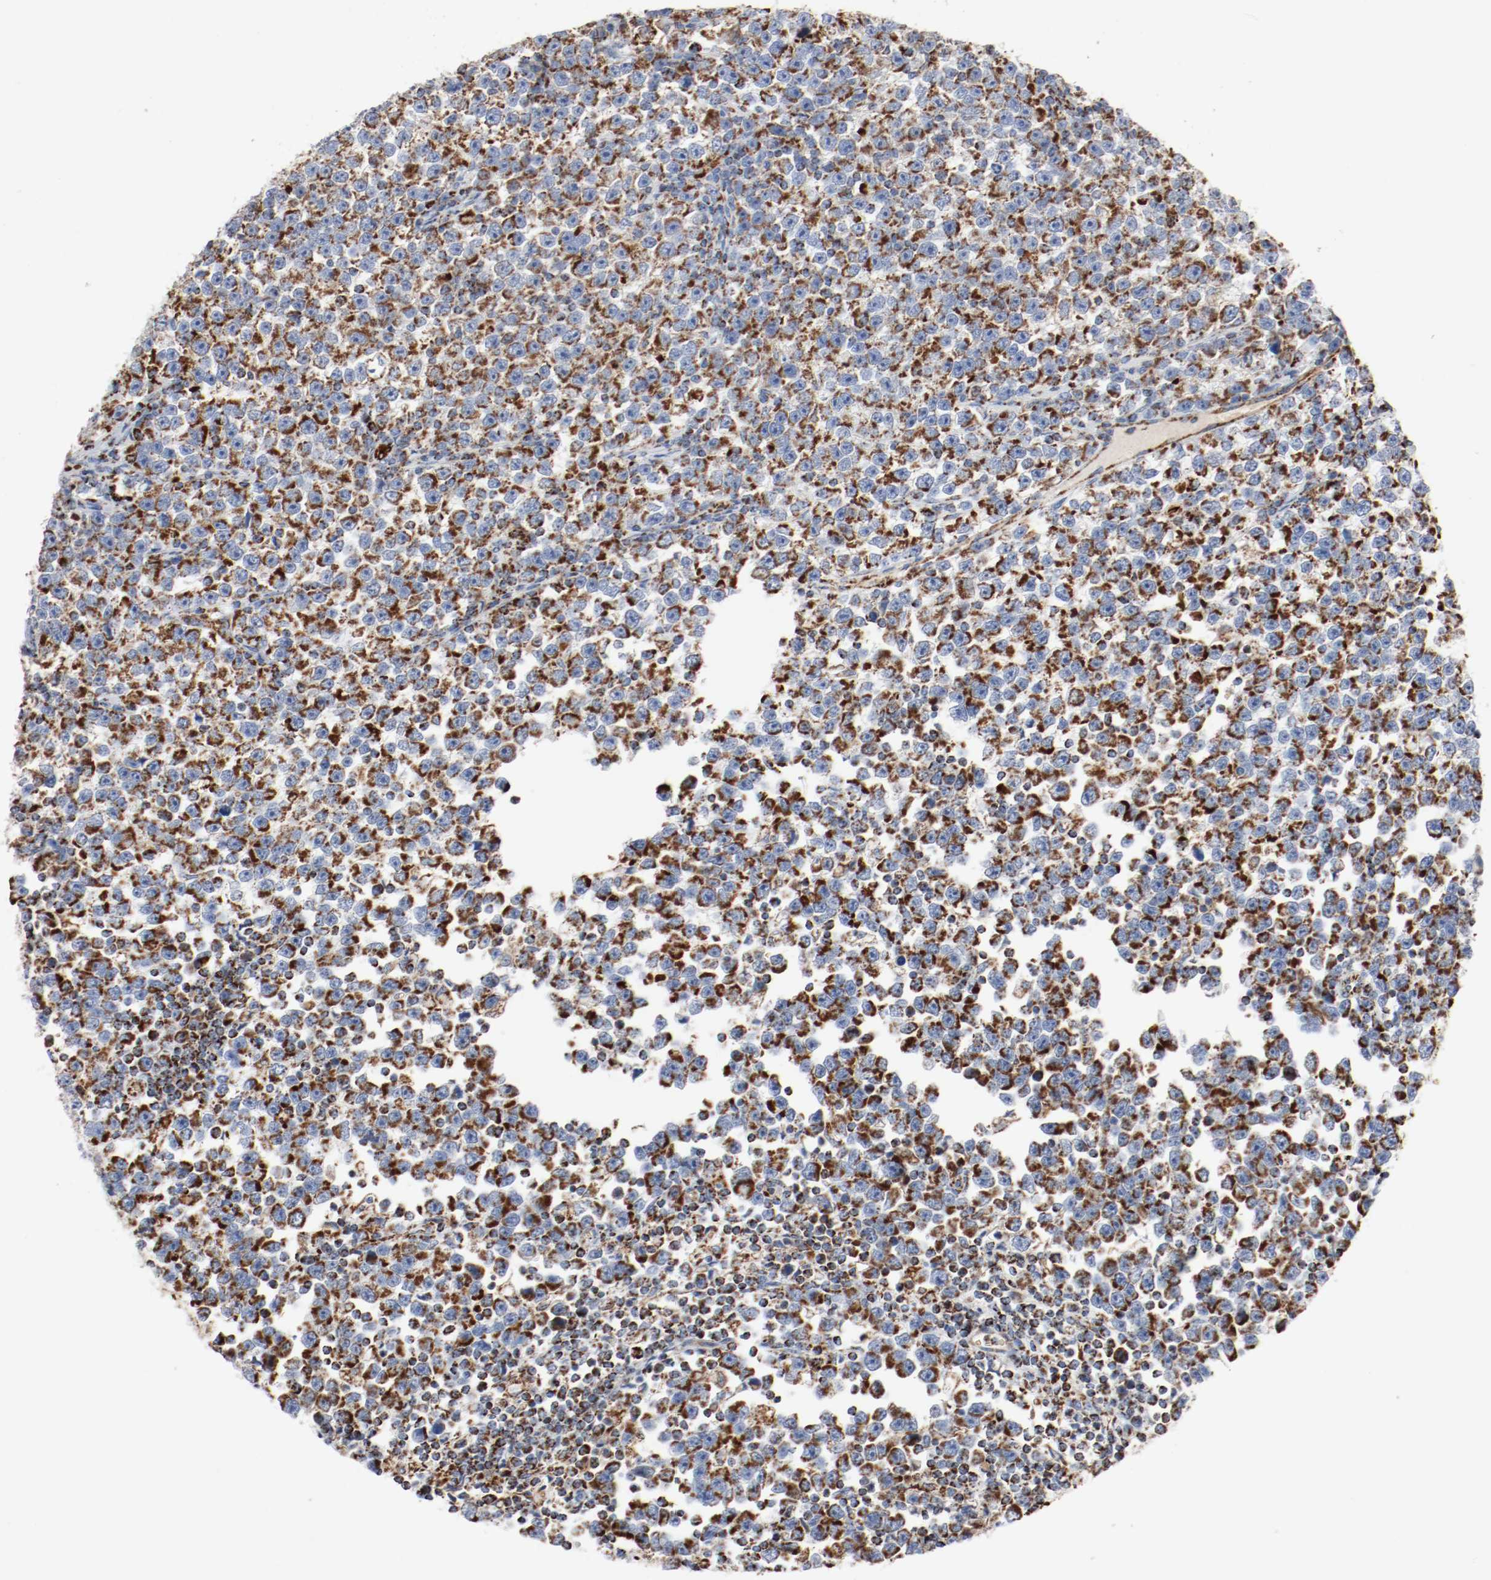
{"staining": {"intensity": "strong", "quantity": ">75%", "location": "cytoplasmic/membranous"}, "tissue": "testis cancer", "cell_type": "Tumor cells", "image_type": "cancer", "snomed": [{"axis": "morphology", "description": "Seminoma, NOS"}, {"axis": "topography", "description": "Testis"}], "caption": "Protein staining of testis cancer (seminoma) tissue reveals strong cytoplasmic/membranous positivity in about >75% of tumor cells. Immunohistochemistry stains the protein in brown and the nuclei are stained blue.", "gene": "NDUFB8", "patient": {"sex": "male", "age": 43}}